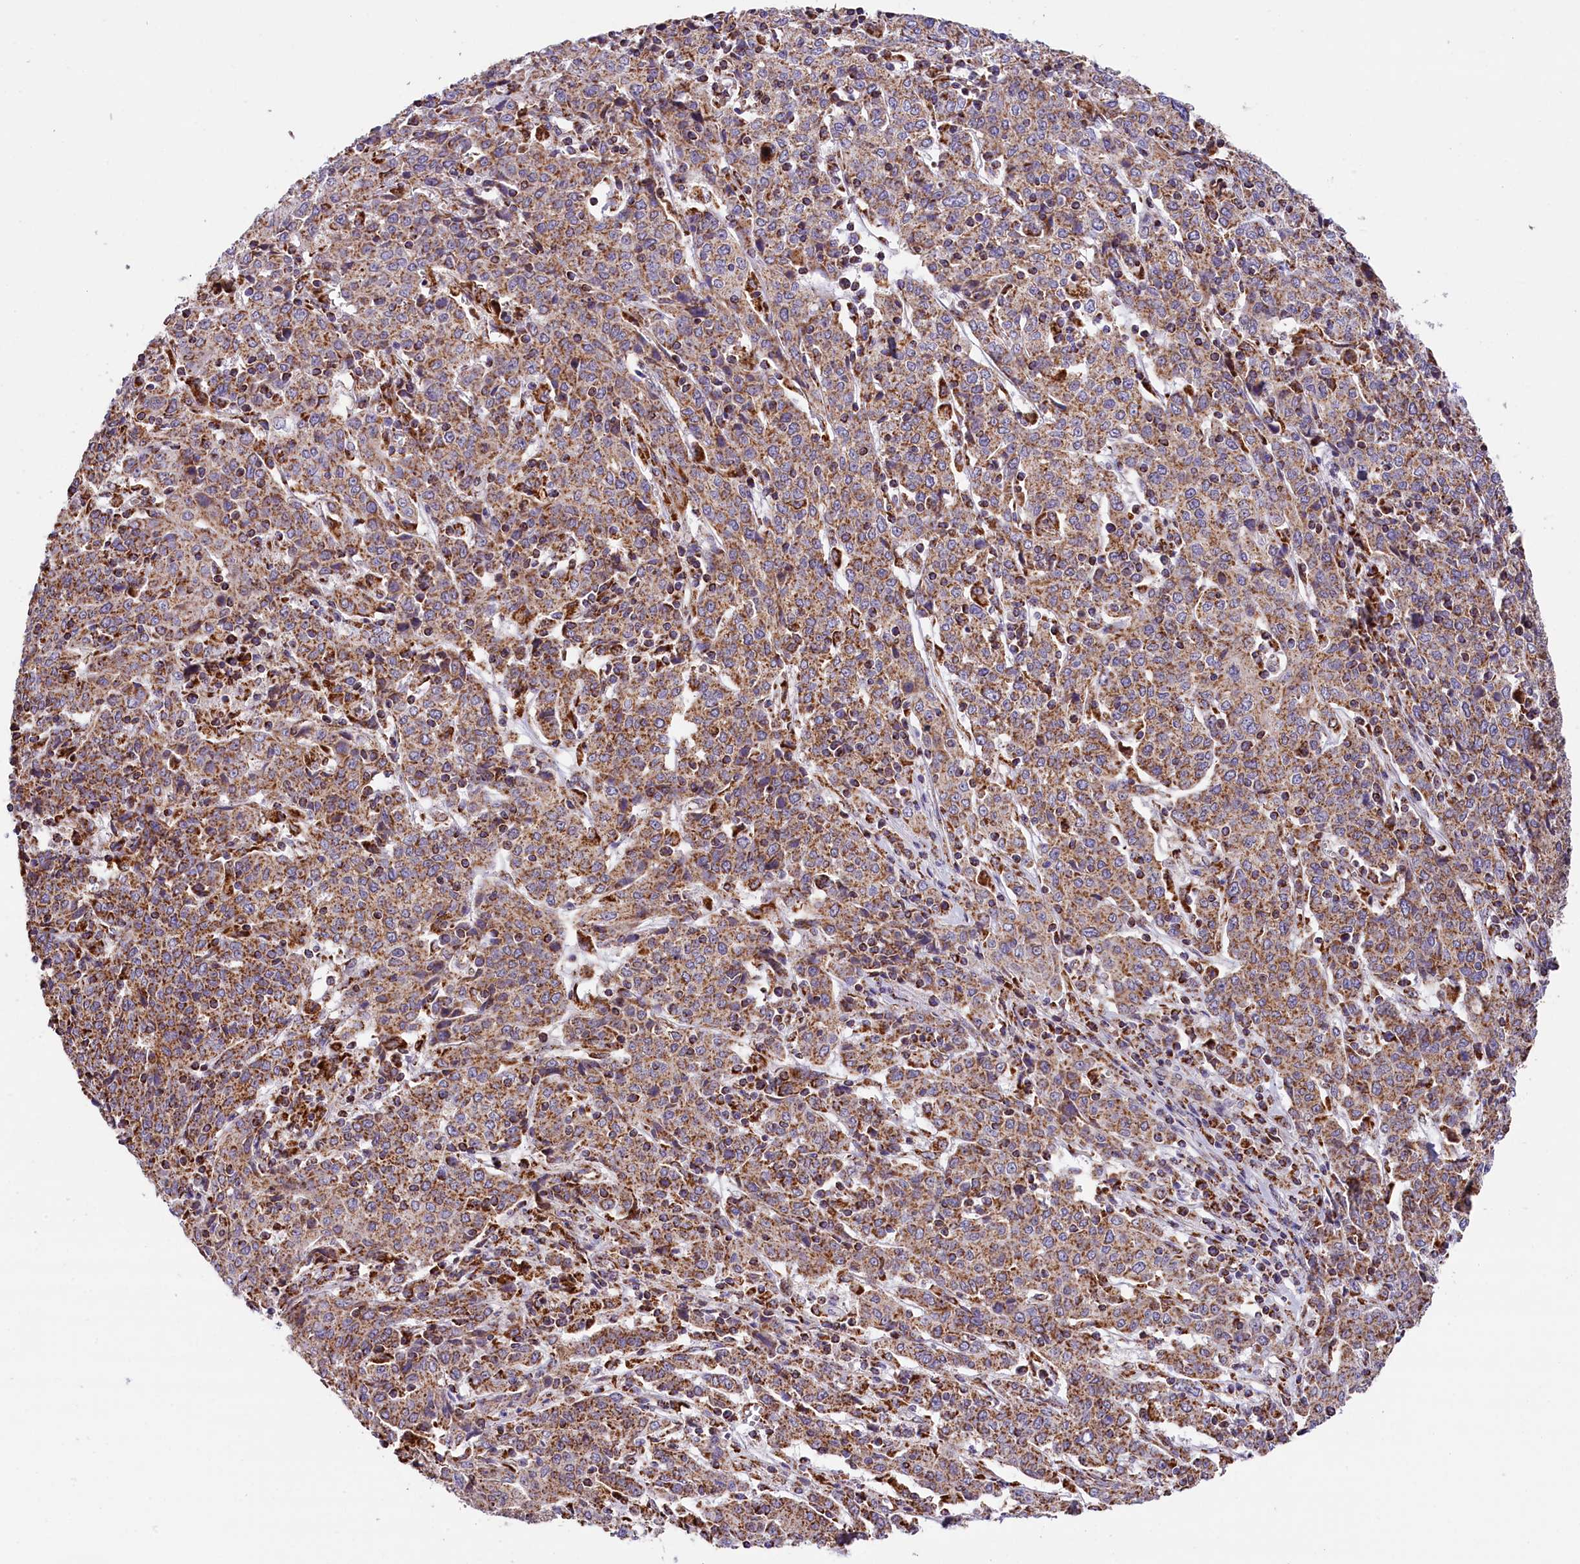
{"staining": {"intensity": "moderate", "quantity": ">75%", "location": "cytoplasmic/membranous"}, "tissue": "cervical cancer", "cell_type": "Tumor cells", "image_type": "cancer", "snomed": [{"axis": "morphology", "description": "Squamous cell carcinoma, NOS"}, {"axis": "topography", "description": "Cervix"}], "caption": "Immunohistochemistry staining of cervical cancer (squamous cell carcinoma), which shows medium levels of moderate cytoplasmic/membranous positivity in about >75% of tumor cells indicating moderate cytoplasmic/membranous protein expression. The staining was performed using DAB (brown) for protein detection and nuclei were counterstained in hematoxylin (blue).", "gene": "NDUFA8", "patient": {"sex": "female", "age": 67}}